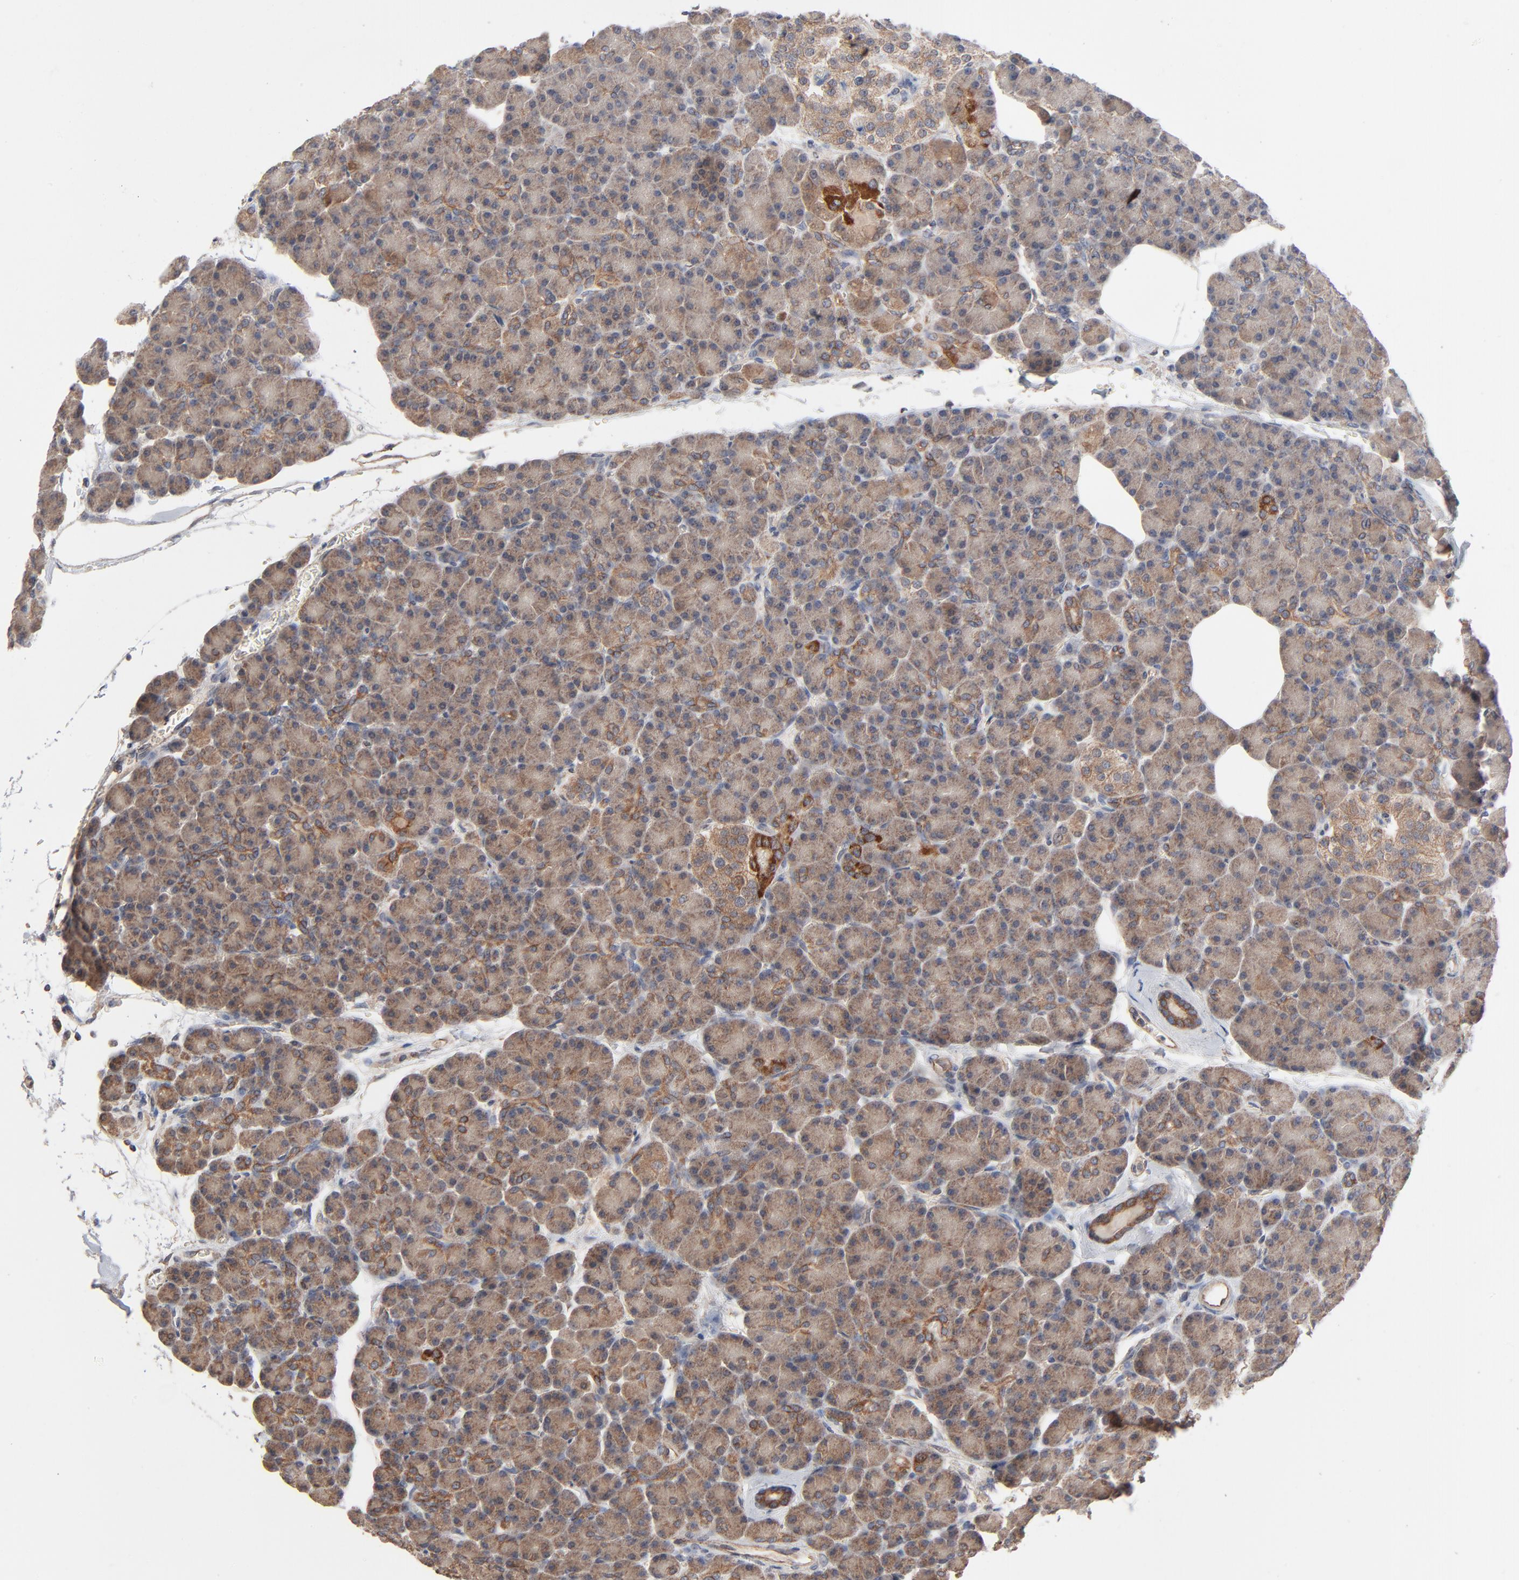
{"staining": {"intensity": "moderate", "quantity": ">75%", "location": "cytoplasmic/membranous"}, "tissue": "pancreas", "cell_type": "Exocrine glandular cells", "image_type": "normal", "snomed": [{"axis": "morphology", "description": "Normal tissue, NOS"}, {"axis": "topography", "description": "Pancreas"}], "caption": "Immunohistochemistry (IHC) (DAB (3,3'-diaminobenzidine)) staining of normal human pancreas exhibits moderate cytoplasmic/membranous protein positivity in about >75% of exocrine glandular cells.", "gene": "ABLIM3", "patient": {"sex": "female", "age": 43}}